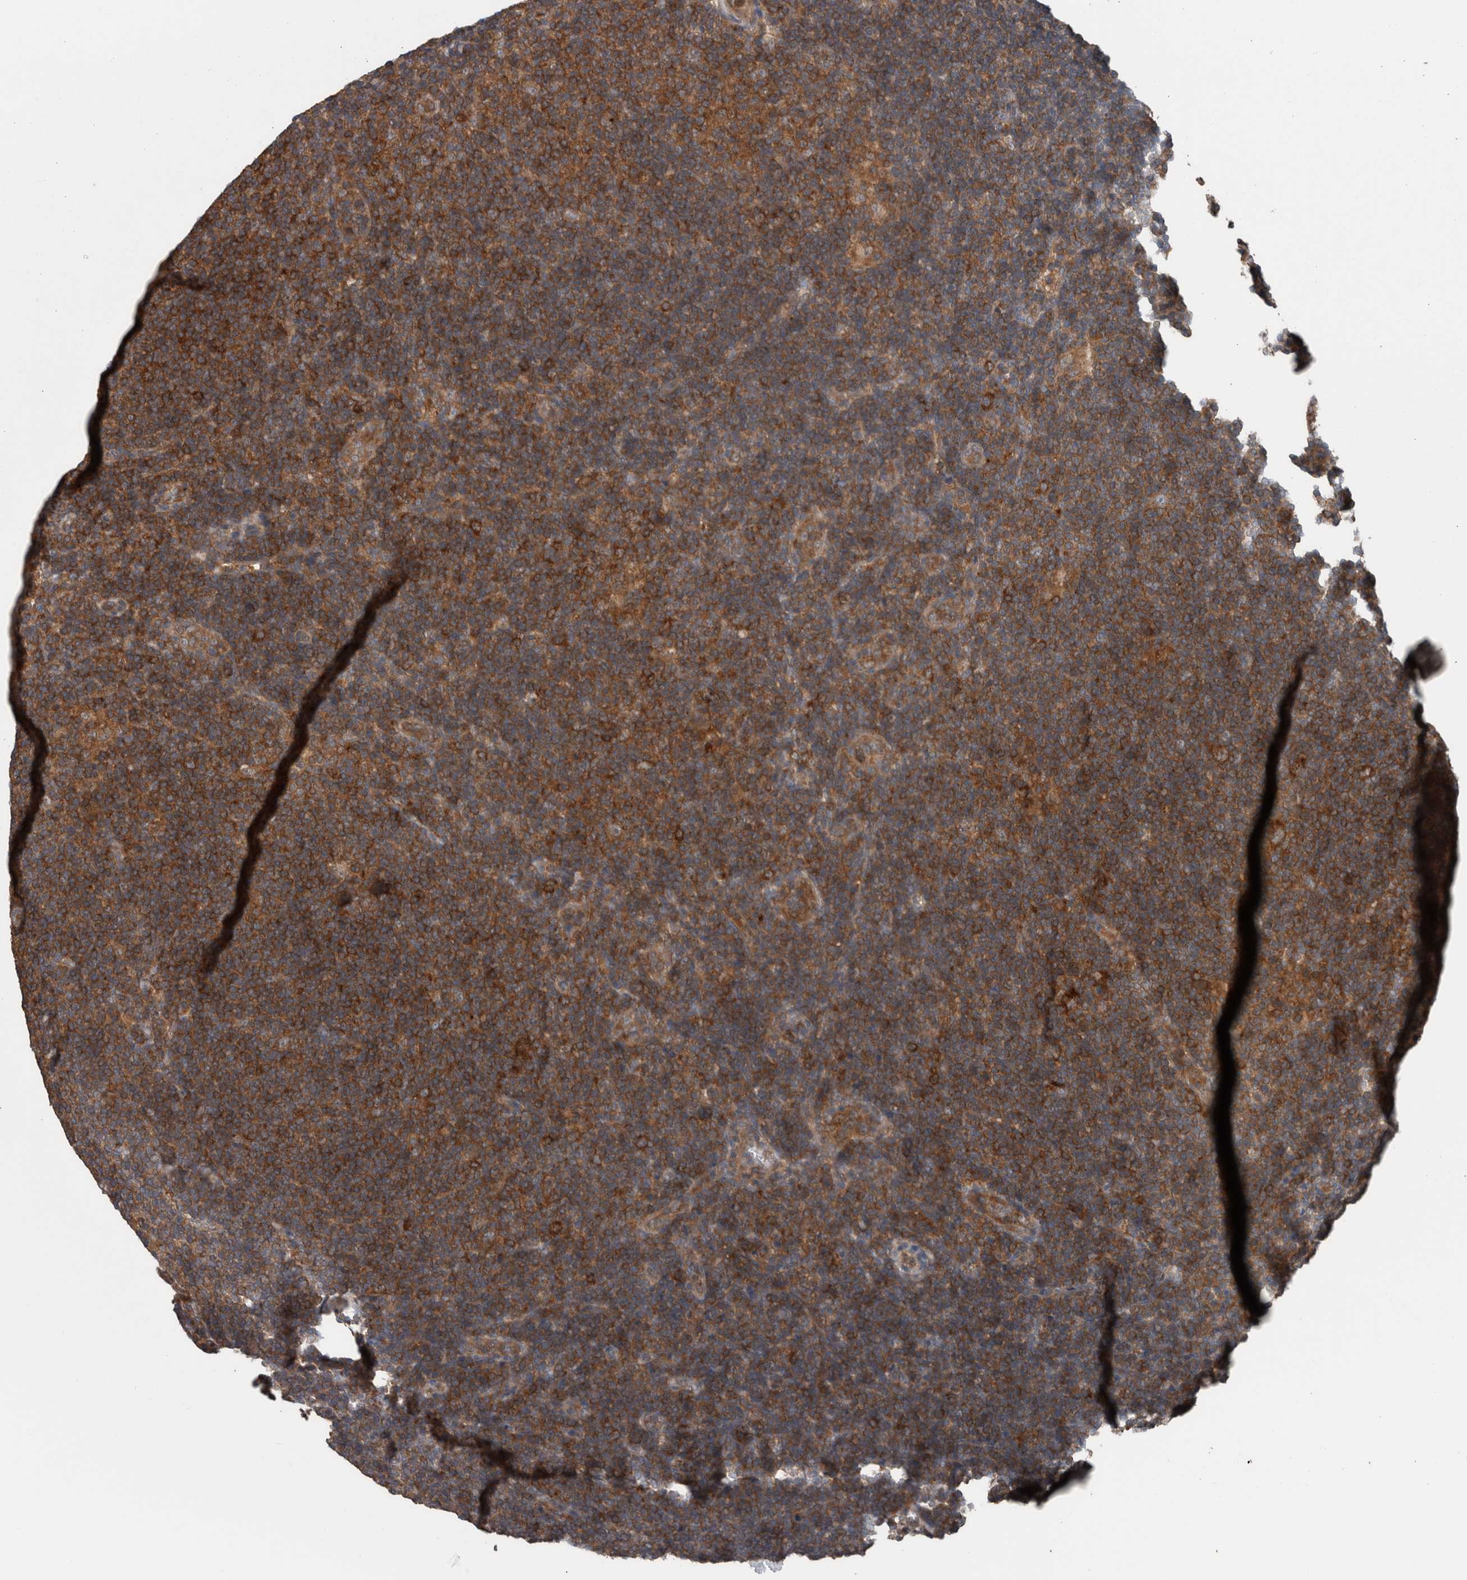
{"staining": {"intensity": "strong", "quantity": ">75%", "location": "cytoplasmic/membranous"}, "tissue": "lymphoma", "cell_type": "Tumor cells", "image_type": "cancer", "snomed": [{"axis": "morphology", "description": "Hodgkin's disease, NOS"}, {"axis": "topography", "description": "Lymph node"}], "caption": "There is high levels of strong cytoplasmic/membranous staining in tumor cells of Hodgkin's disease, as demonstrated by immunohistochemical staining (brown color).", "gene": "RIOK3", "patient": {"sex": "female", "age": 57}}